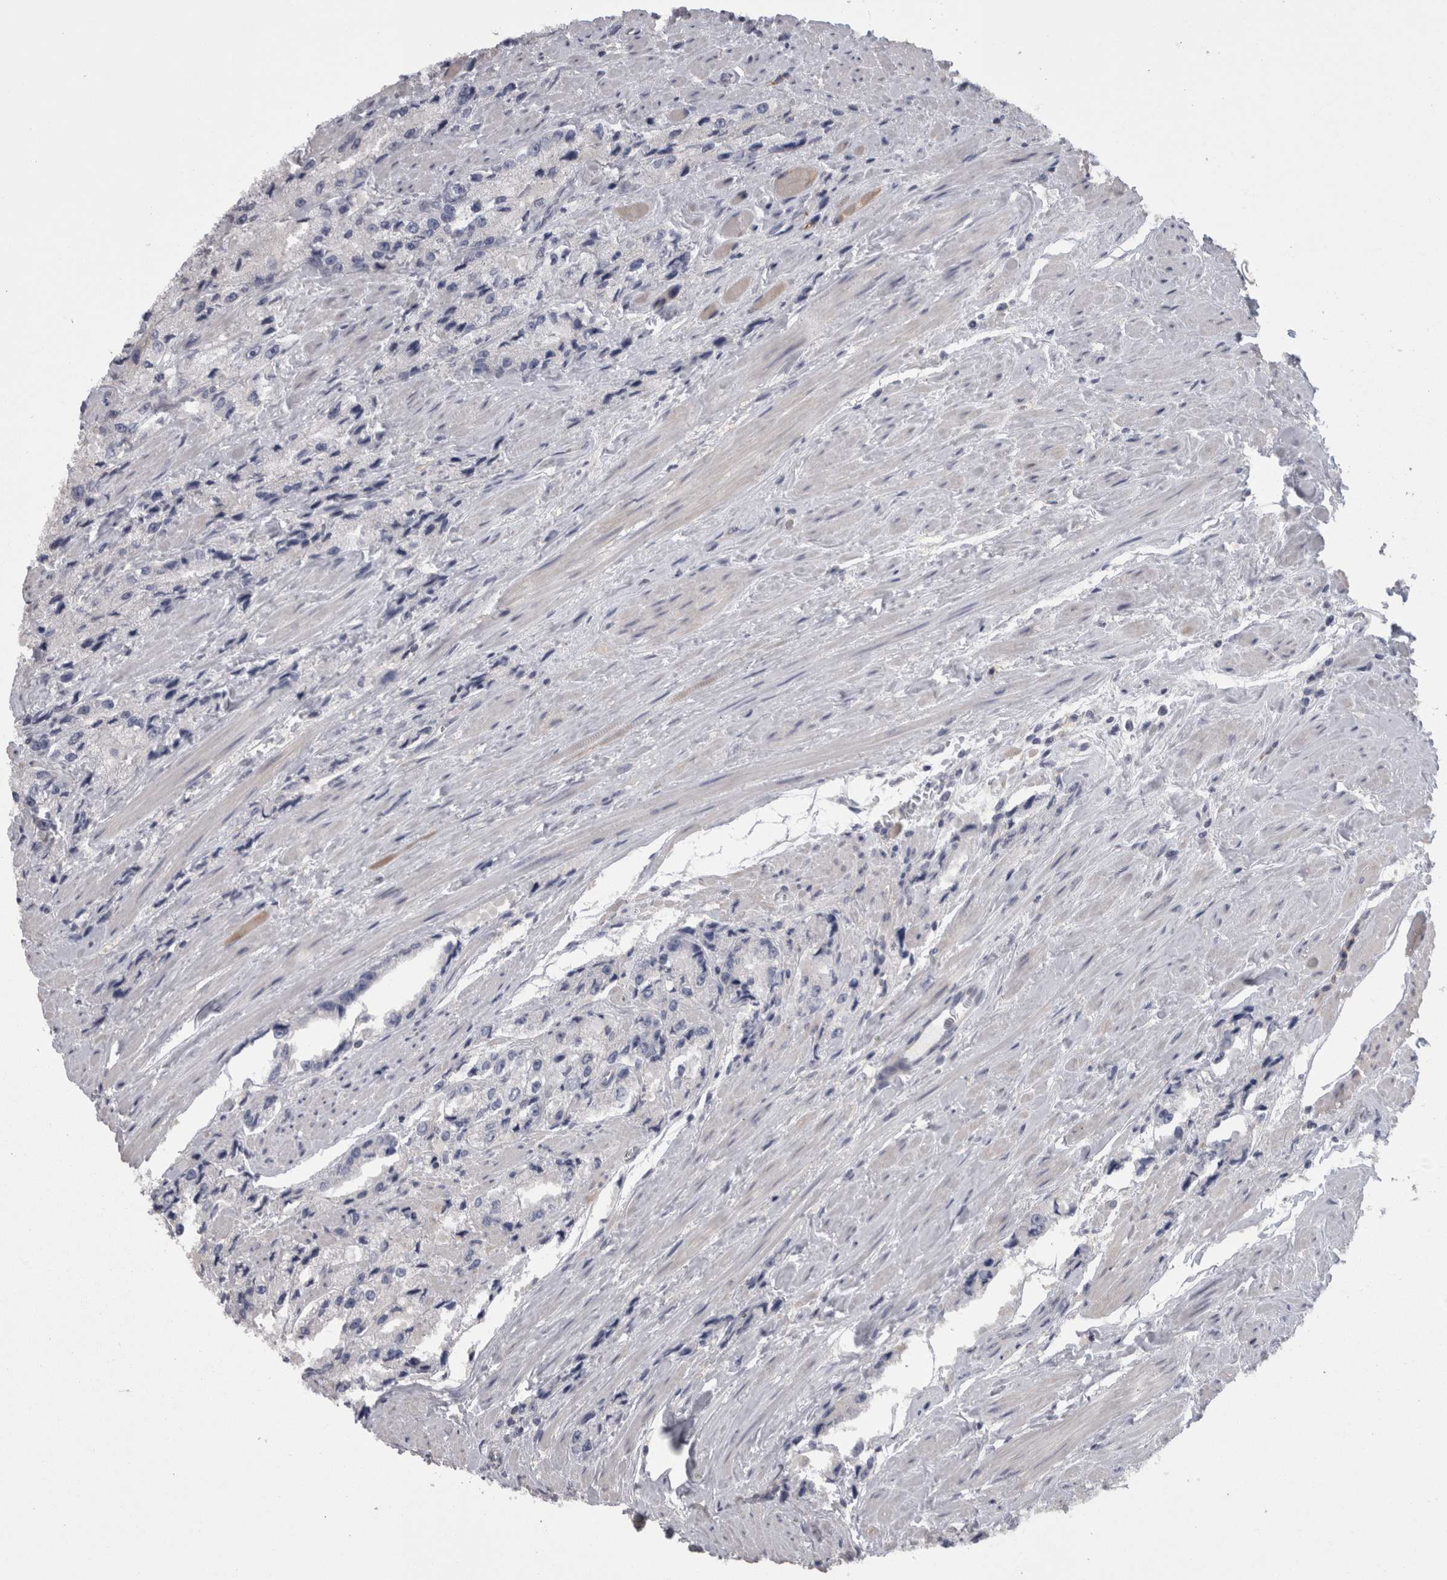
{"staining": {"intensity": "negative", "quantity": "none", "location": "none"}, "tissue": "prostate cancer", "cell_type": "Tumor cells", "image_type": "cancer", "snomed": [{"axis": "morphology", "description": "Adenocarcinoma, High grade"}, {"axis": "topography", "description": "Prostate"}], "caption": "Immunohistochemical staining of prostate cancer (high-grade adenocarcinoma) exhibits no significant positivity in tumor cells. (DAB (3,3'-diaminobenzidine) IHC visualized using brightfield microscopy, high magnification).", "gene": "CAMK2D", "patient": {"sex": "male", "age": 58}}